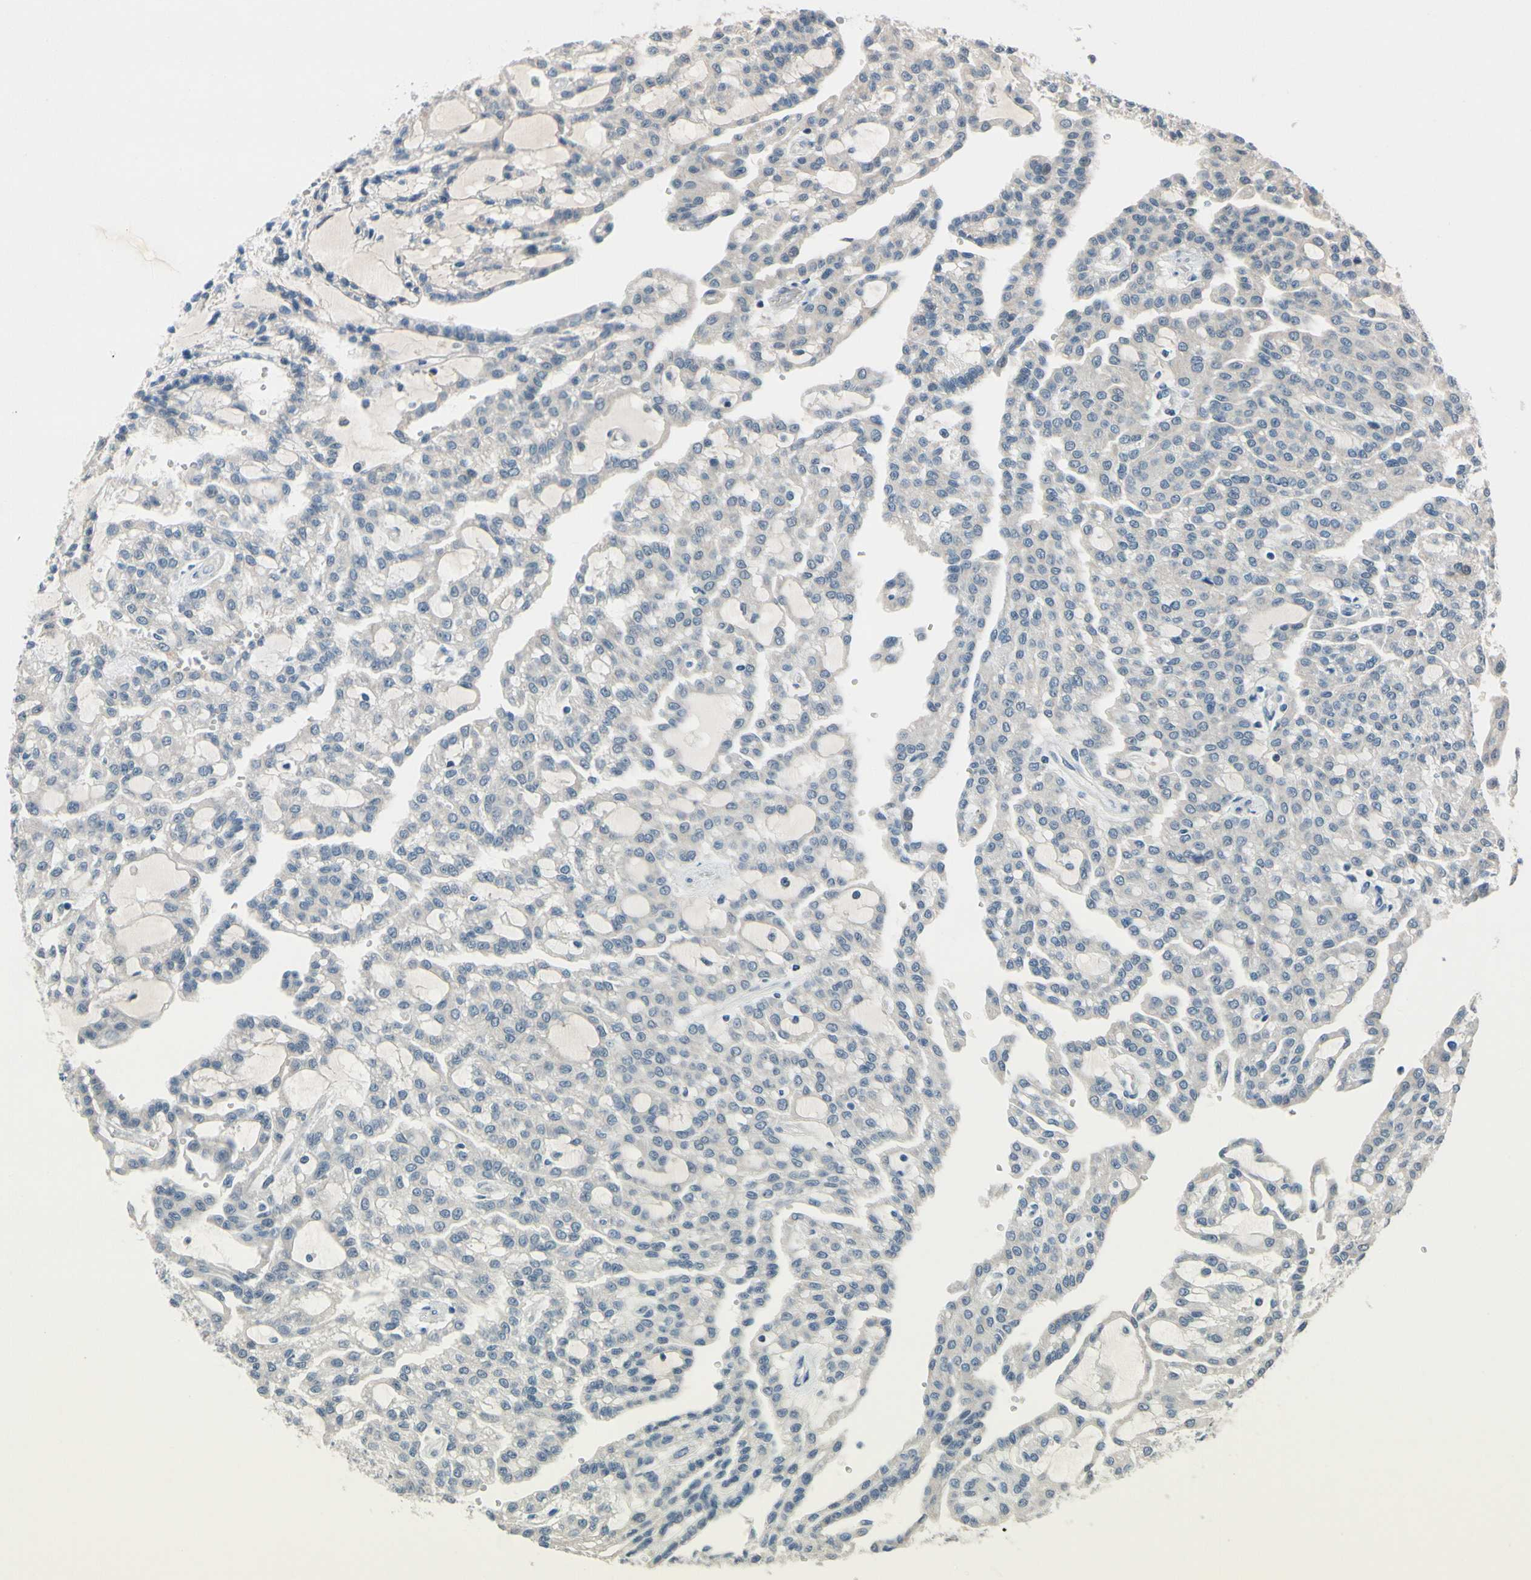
{"staining": {"intensity": "negative", "quantity": "none", "location": "none"}, "tissue": "renal cancer", "cell_type": "Tumor cells", "image_type": "cancer", "snomed": [{"axis": "morphology", "description": "Adenocarcinoma, NOS"}, {"axis": "topography", "description": "Kidney"}], "caption": "Tumor cells show no significant protein expression in renal adenocarcinoma.", "gene": "SLC27A6", "patient": {"sex": "male", "age": 63}}